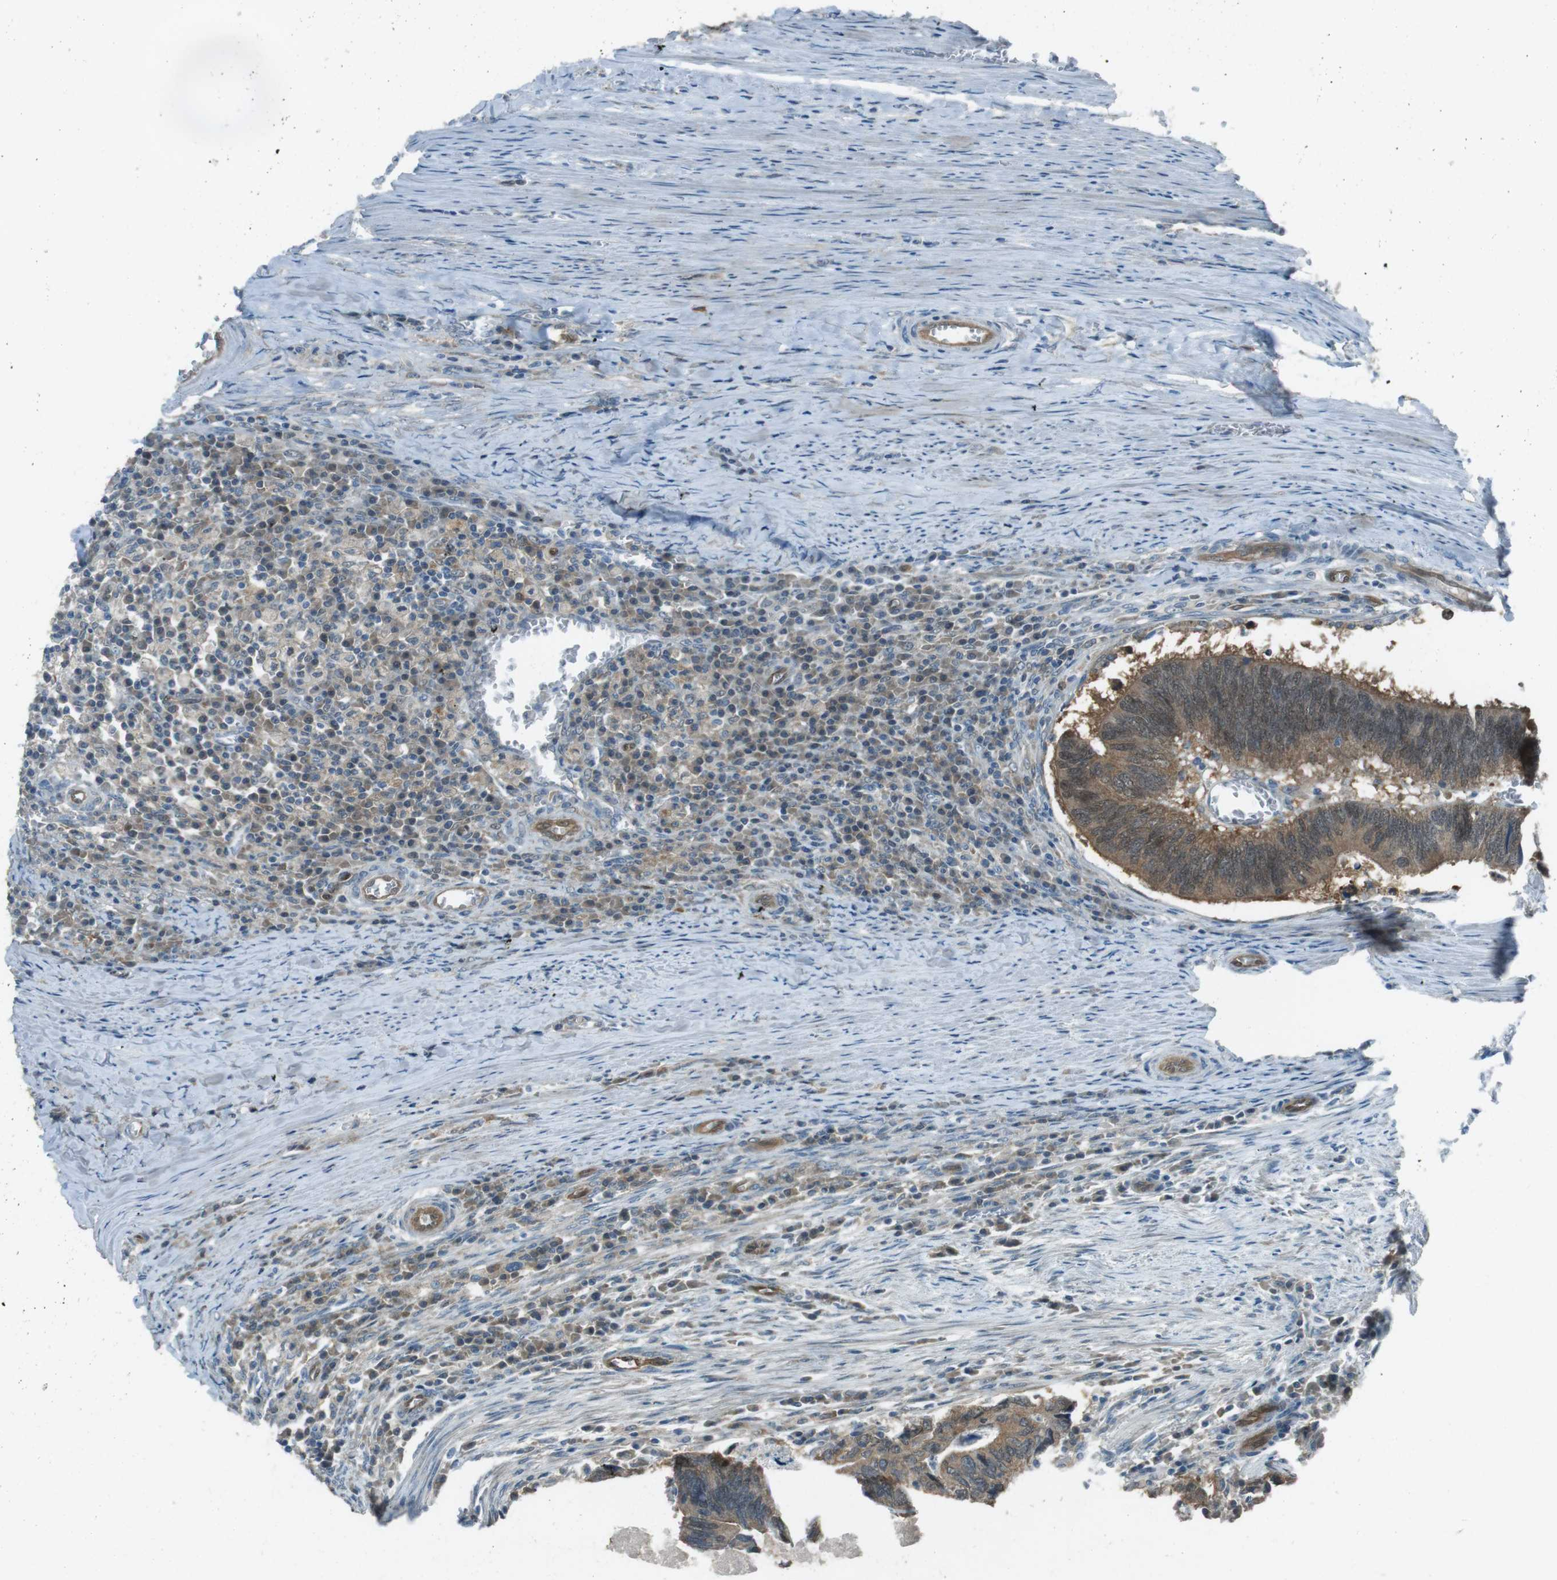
{"staining": {"intensity": "moderate", "quantity": ">75%", "location": "cytoplasmic/membranous"}, "tissue": "colorectal cancer", "cell_type": "Tumor cells", "image_type": "cancer", "snomed": [{"axis": "morphology", "description": "Adenocarcinoma, NOS"}, {"axis": "topography", "description": "Colon"}], "caption": "Protein positivity by immunohistochemistry (IHC) displays moderate cytoplasmic/membranous positivity in about >75% of tumor cells in colorectal cancer.", "gene": "MFAP3", "patient": {"sex": "male", "age": 72}}